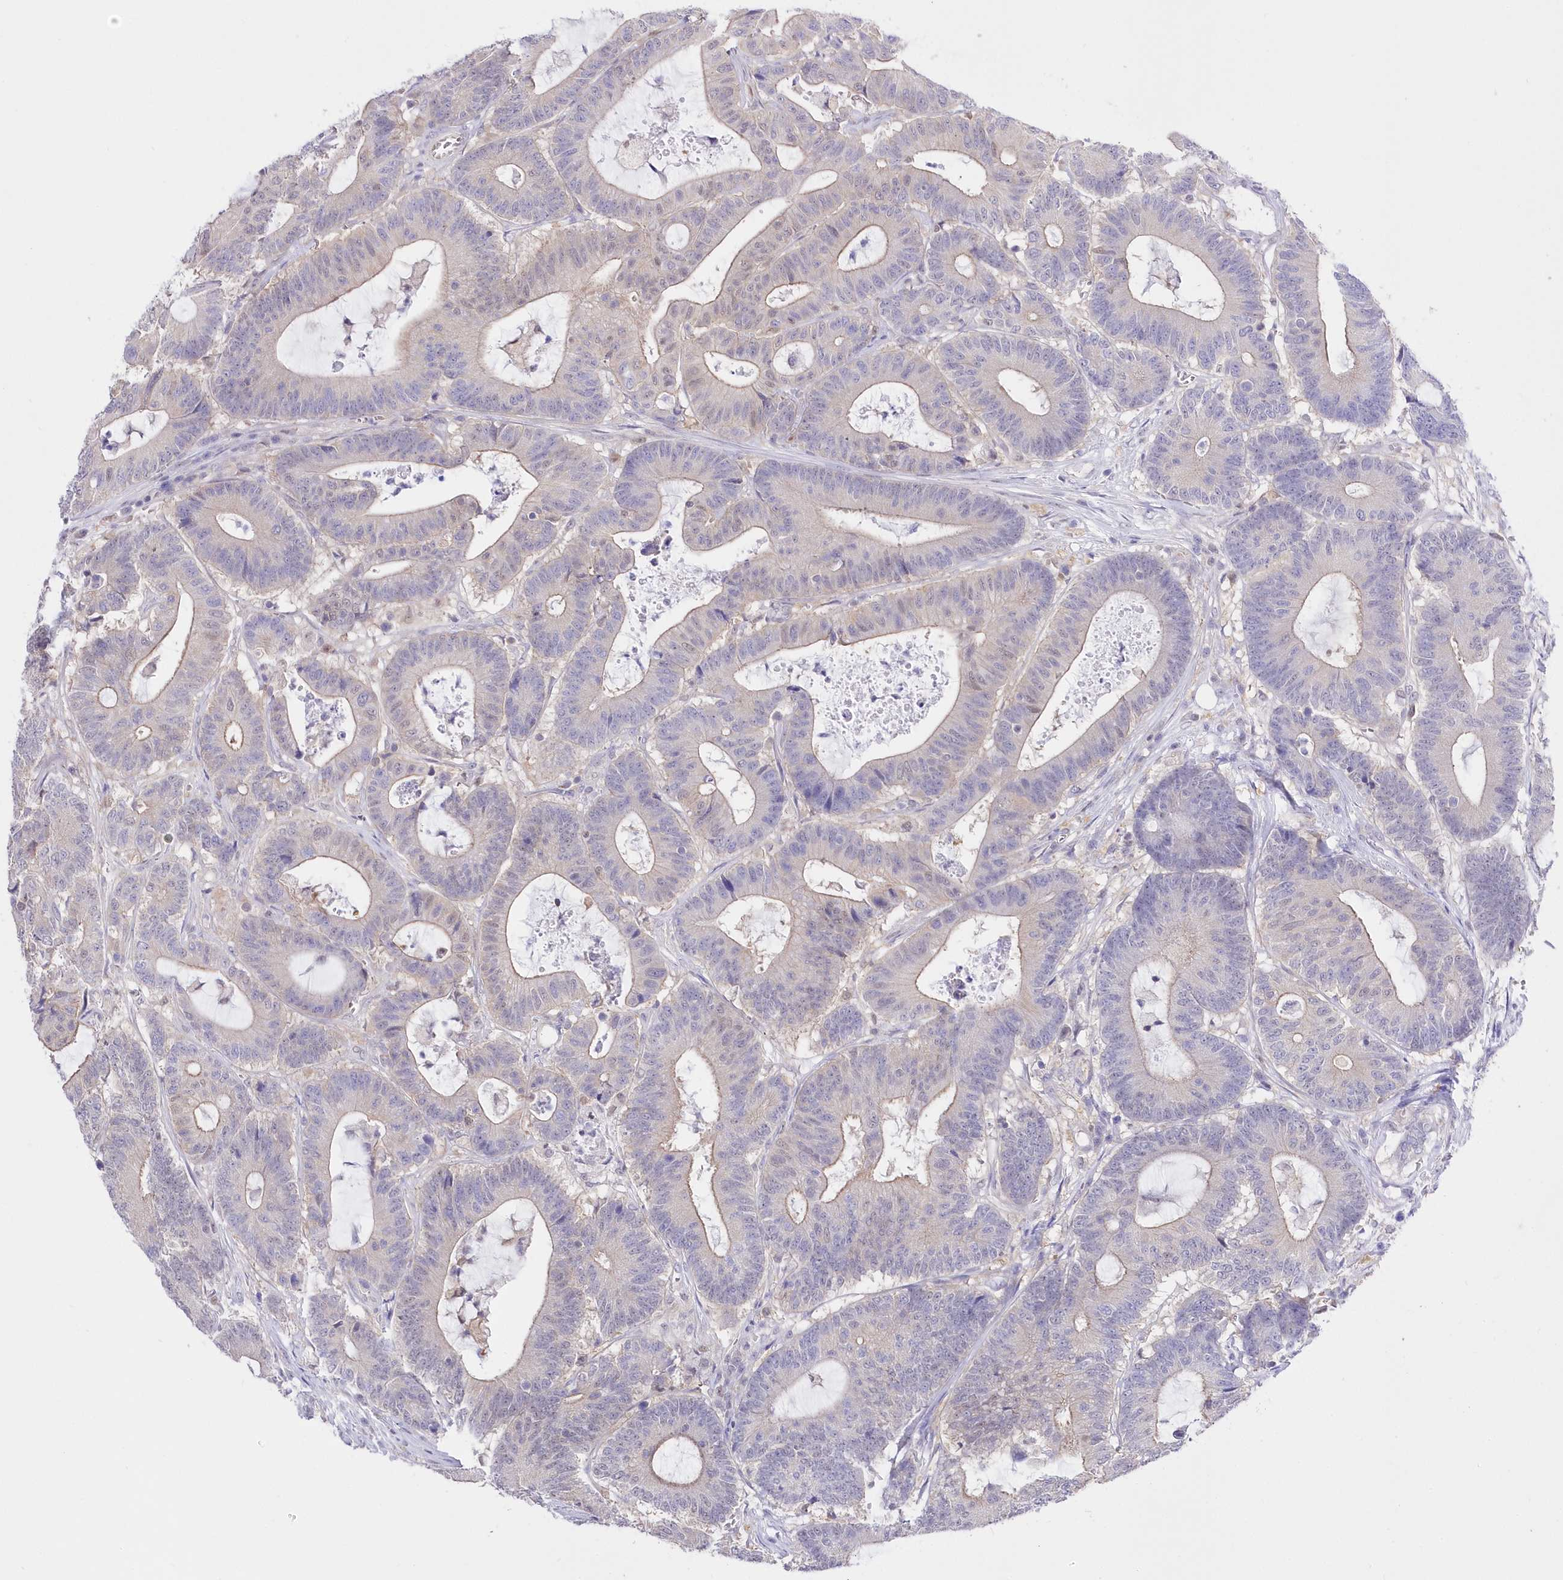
{"staining": {"intensity": "weak", "quantity": "<25%", "location": "cytoplasmic/membranous"}, "tissue": "colorectal cancer", "cell_type": "Tumor cells", "image_type": "cancer", "snomed": [{"axis": "morphology", "description": "Adenocarcinoma, NOS"}, {"axis": "topography", "description": "Colon"}], "caption": "This histopathology image is of colorectal cancer (adenocarcinoma) stained with immunohistochemistry (IHC) to label a protein in brown with the nuclei are counter-stained blue. There is no positivity in tumor cells.", "gene": "UBA6", "patient": {"sex": "female", "age": 84}}